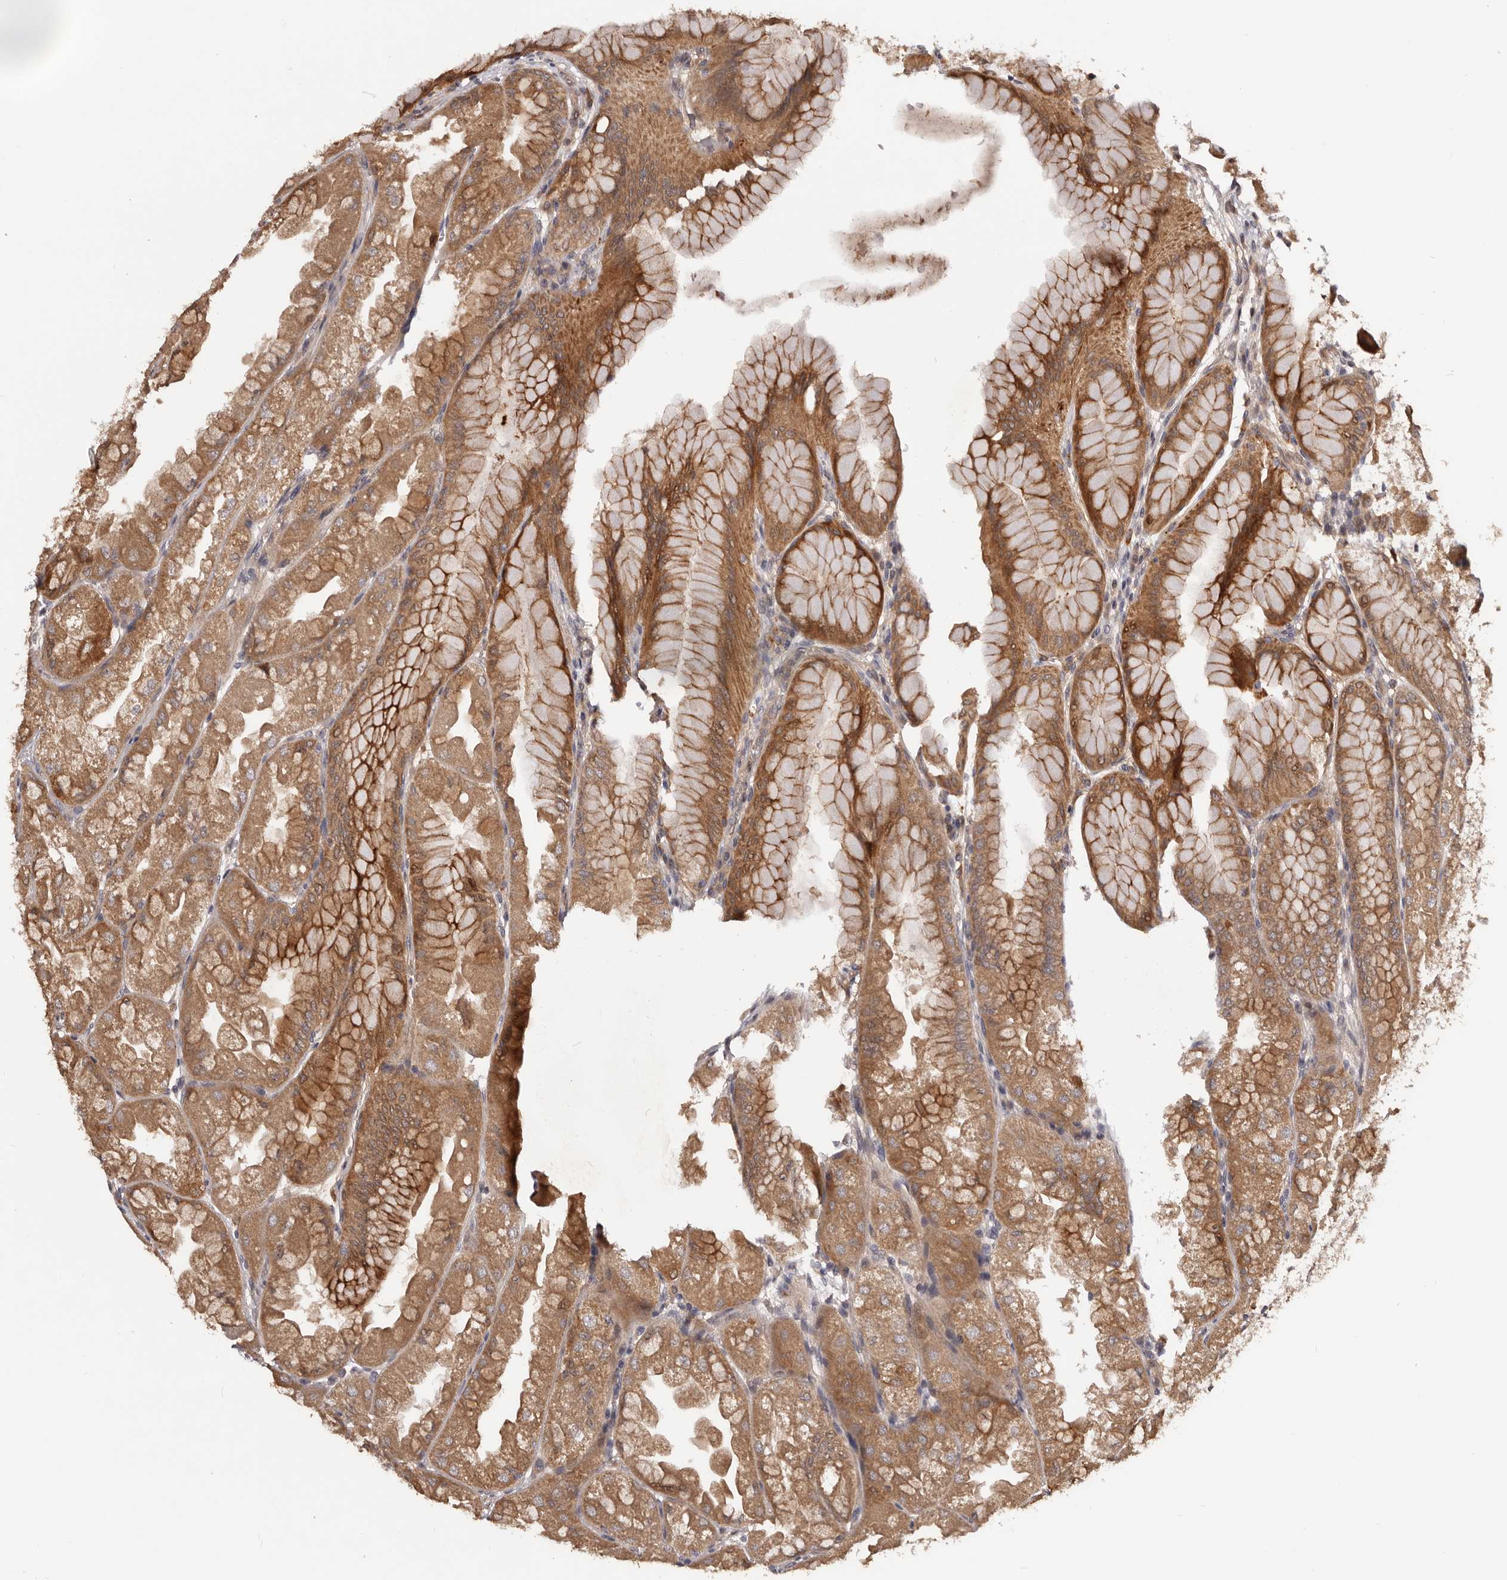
{"staining": {"intensity": "moderate", "quantity": ">75%", "location": "cytoplasmic/membranous"}, "tissue": "stomach", "cell_type": "Glandular cells", "image_type": "normal", "snomed": [{"axis": "morphology", "description": "Normal tissue, NOS"}, {"axis": "topography", "description": "Stomach, upper"}], "caption": "Glandular cells exhibit medium levels of moderate cytoplasmic/membranous expression in approximately >75% of cells in benign human stomach. Using DAB (3,3'-diaminobenzidine) (brown) and hematoxylin (blue) stains, captured at high magnification using brightfield microscopy.", "gene": "MDP1", "patient": {"sex": "male", "age": 47}}